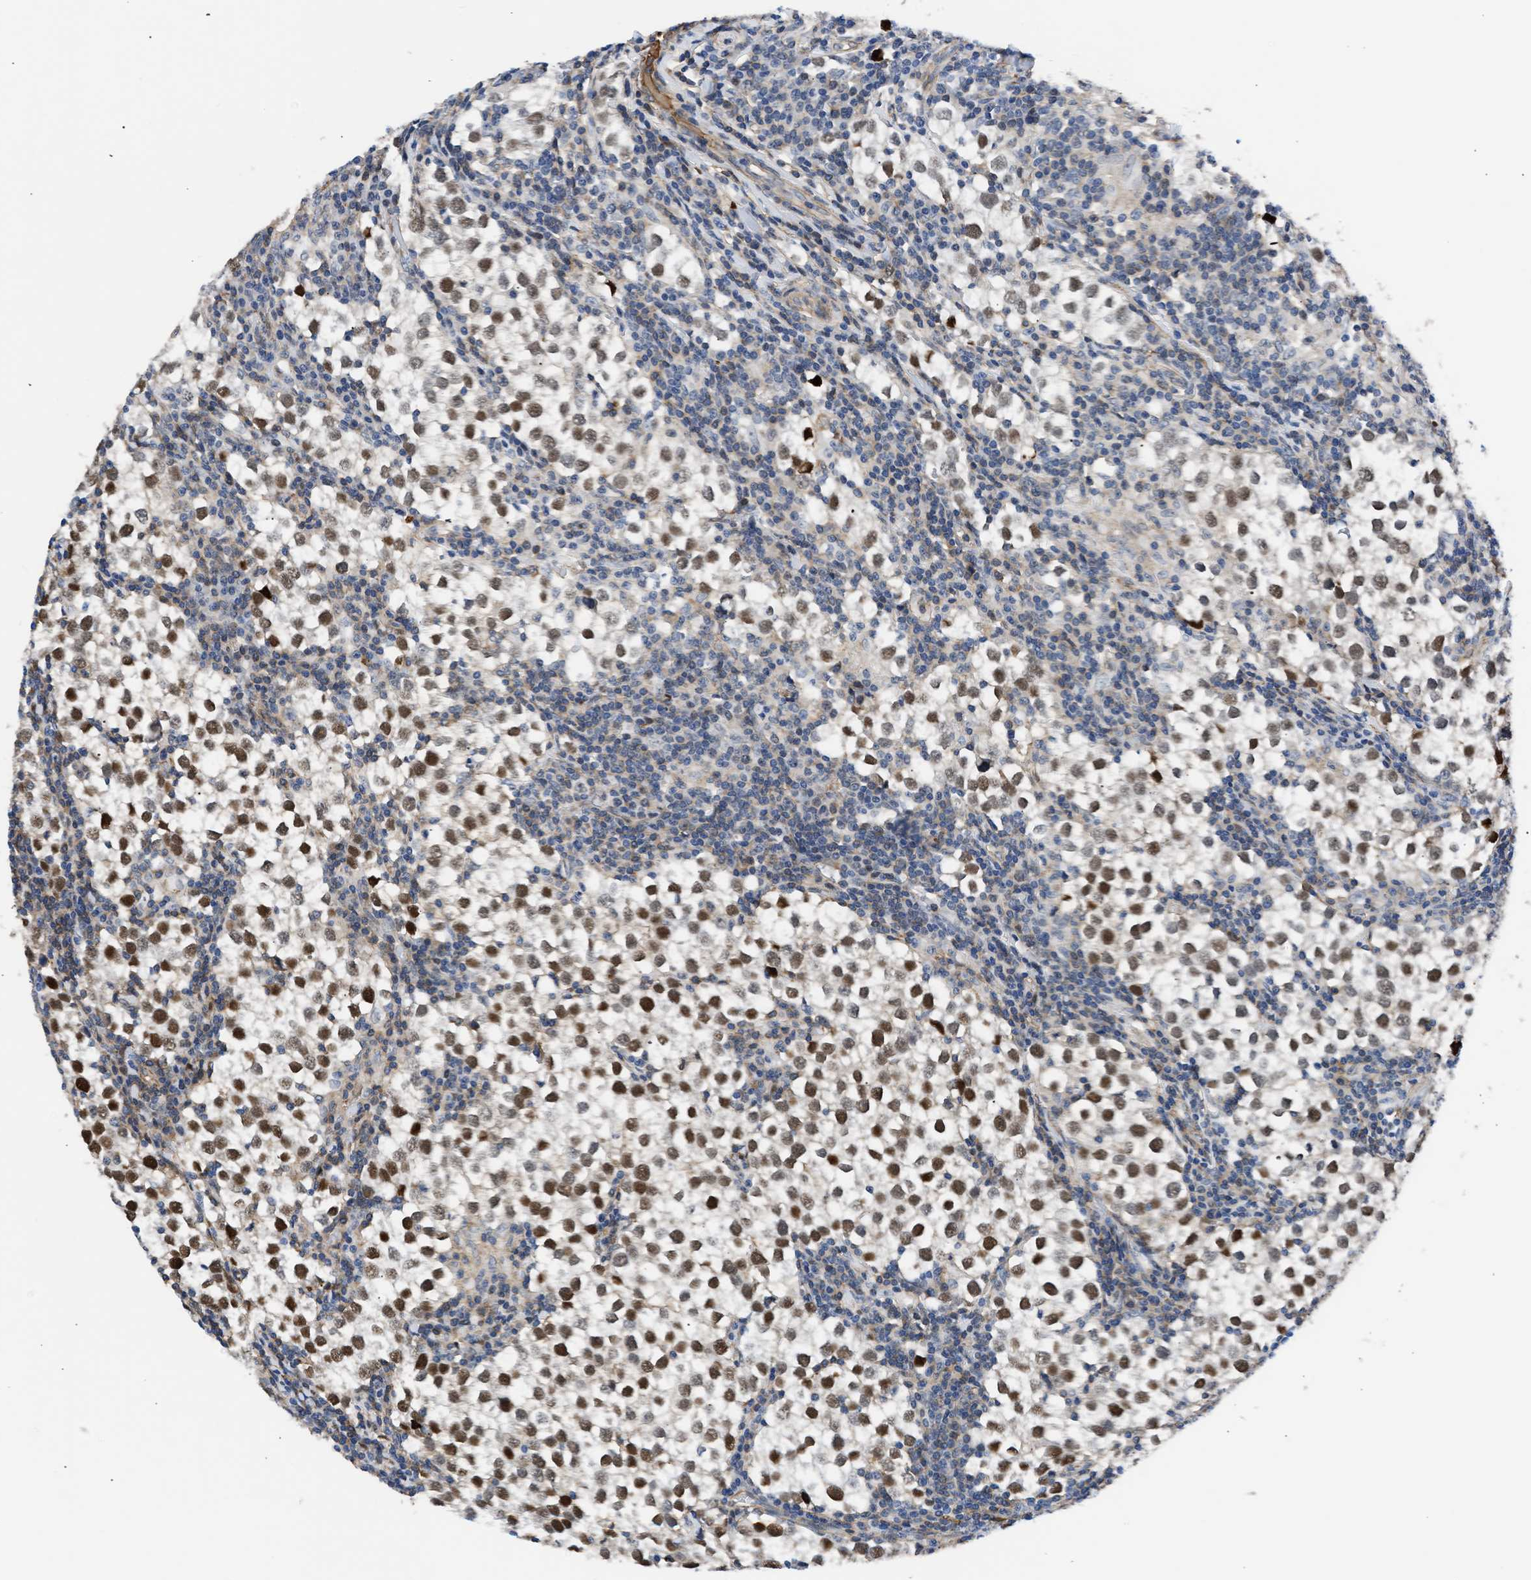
{"staining": {"intensity": "strong", "quantity": ">75%", "location": "nuclear"}, "tissue": "testis cancer", "cell_type": "Tumor cells", "image_type": "cancer", "snomed": [{"axis": "morphology", "description": "Seminoma, NOS"}, {"axis": "morphology", "description": "Carcinoma, Embryonal, NOS"}, {"axis": "topography", "description": "Testis"}], "caption": "Protein analysis of testis embryonal carcinoma tissue displays strong nuclear staining in approximately >75% of tumor cells.", "gene": "MAS1L", "patient": {"sex": "male", "age": 36}}